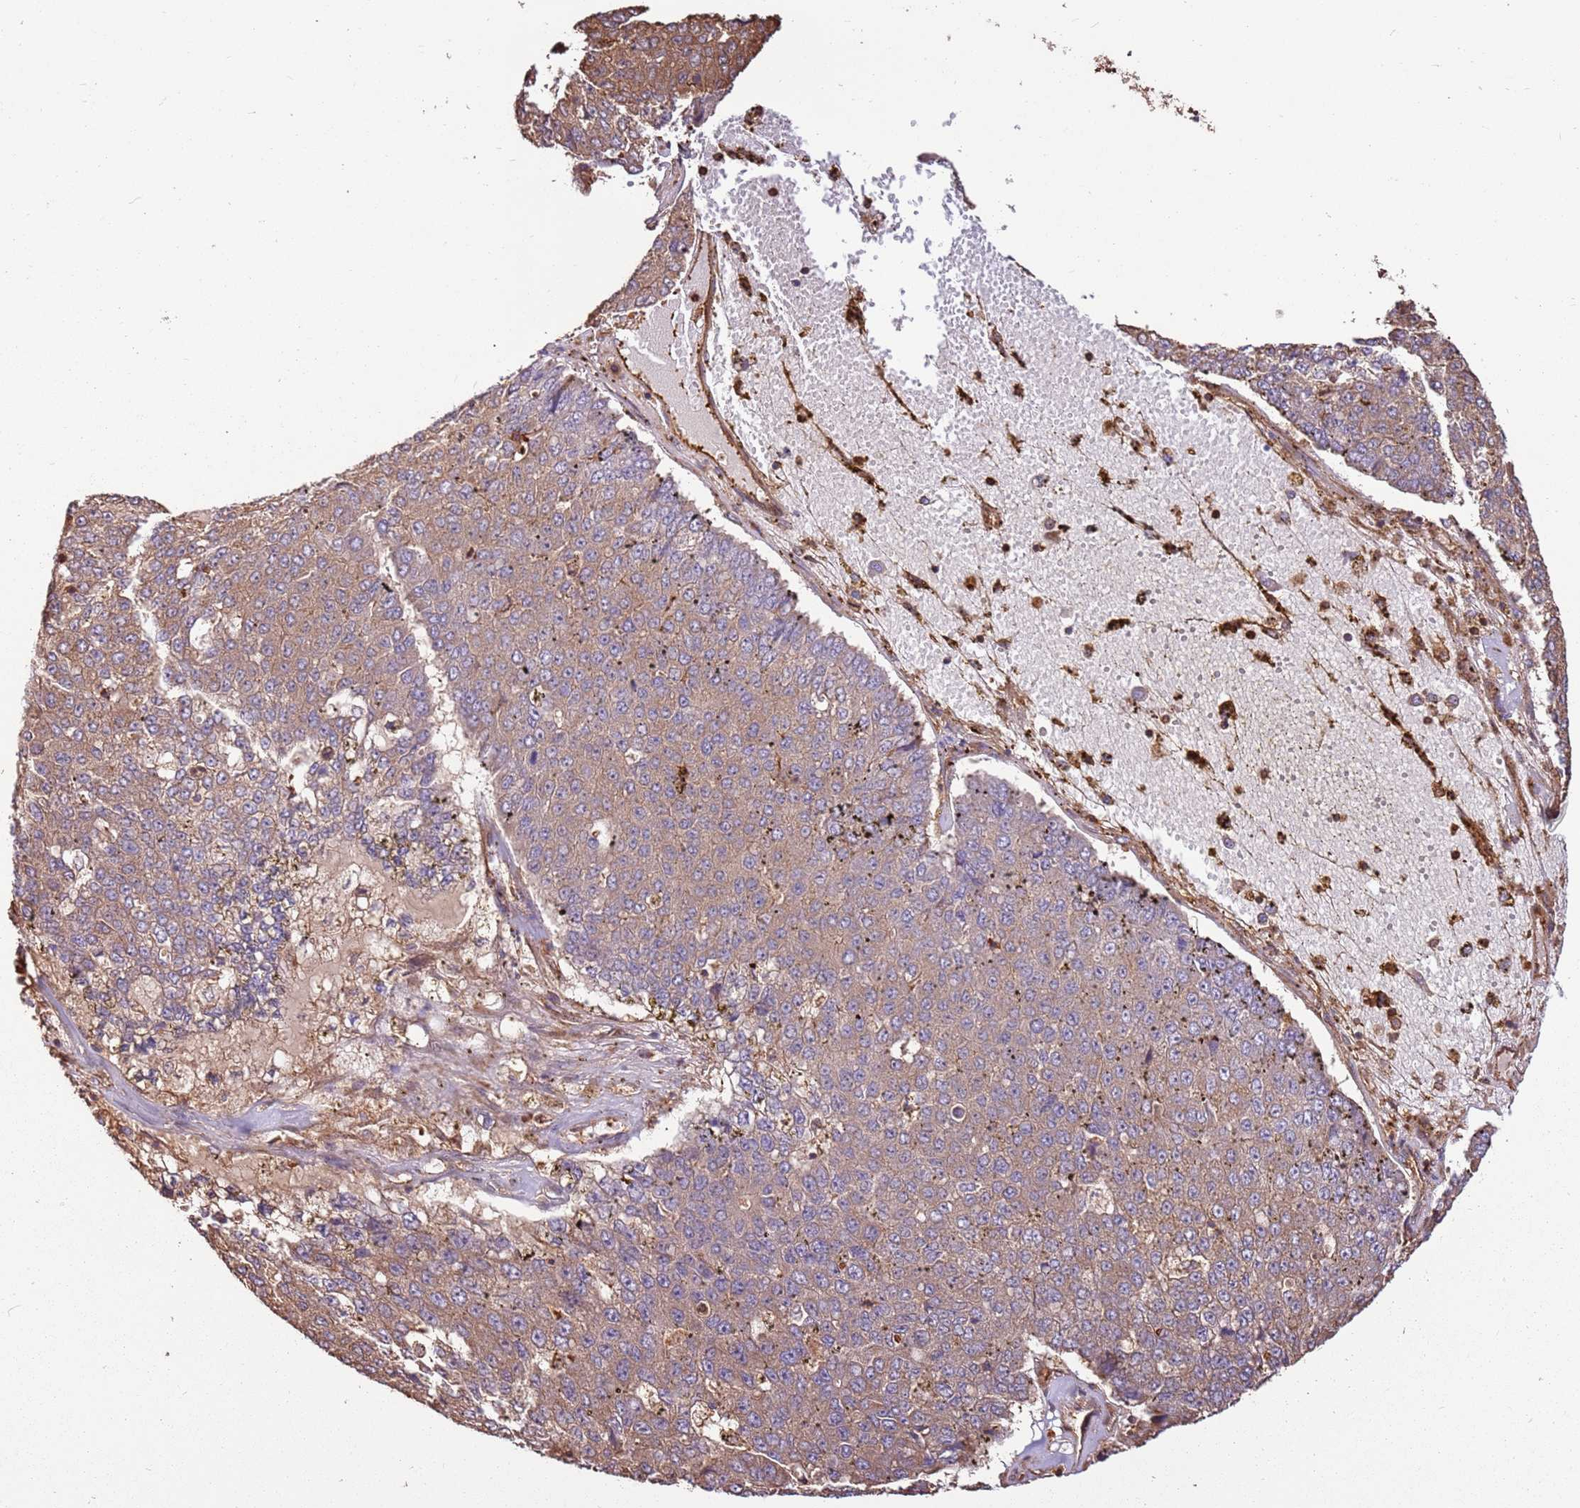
{"staining": {"intensity": "weak", "quantity": ">75%", "location": "cytoplasmic/membranous"}, "tissue": "pancreatic cancer", "cell_type": "Tumor cells", "image_type": "cancer", "snomed": [{"axis": "morphology", "description": "Adenocarcinoma, NOS"}, {"axis": "topography", "description": "Pancreas"}], "caption": "Approximately >75% of tumor cells in adenocarcinoma (pancreatic) demonstrate weak cytoplasmic/membranous protein positivity as visualized by brown immunohistochemical staining.", "gene": "ACVR2A", "patient": {"sex": "male", "age": 50}}